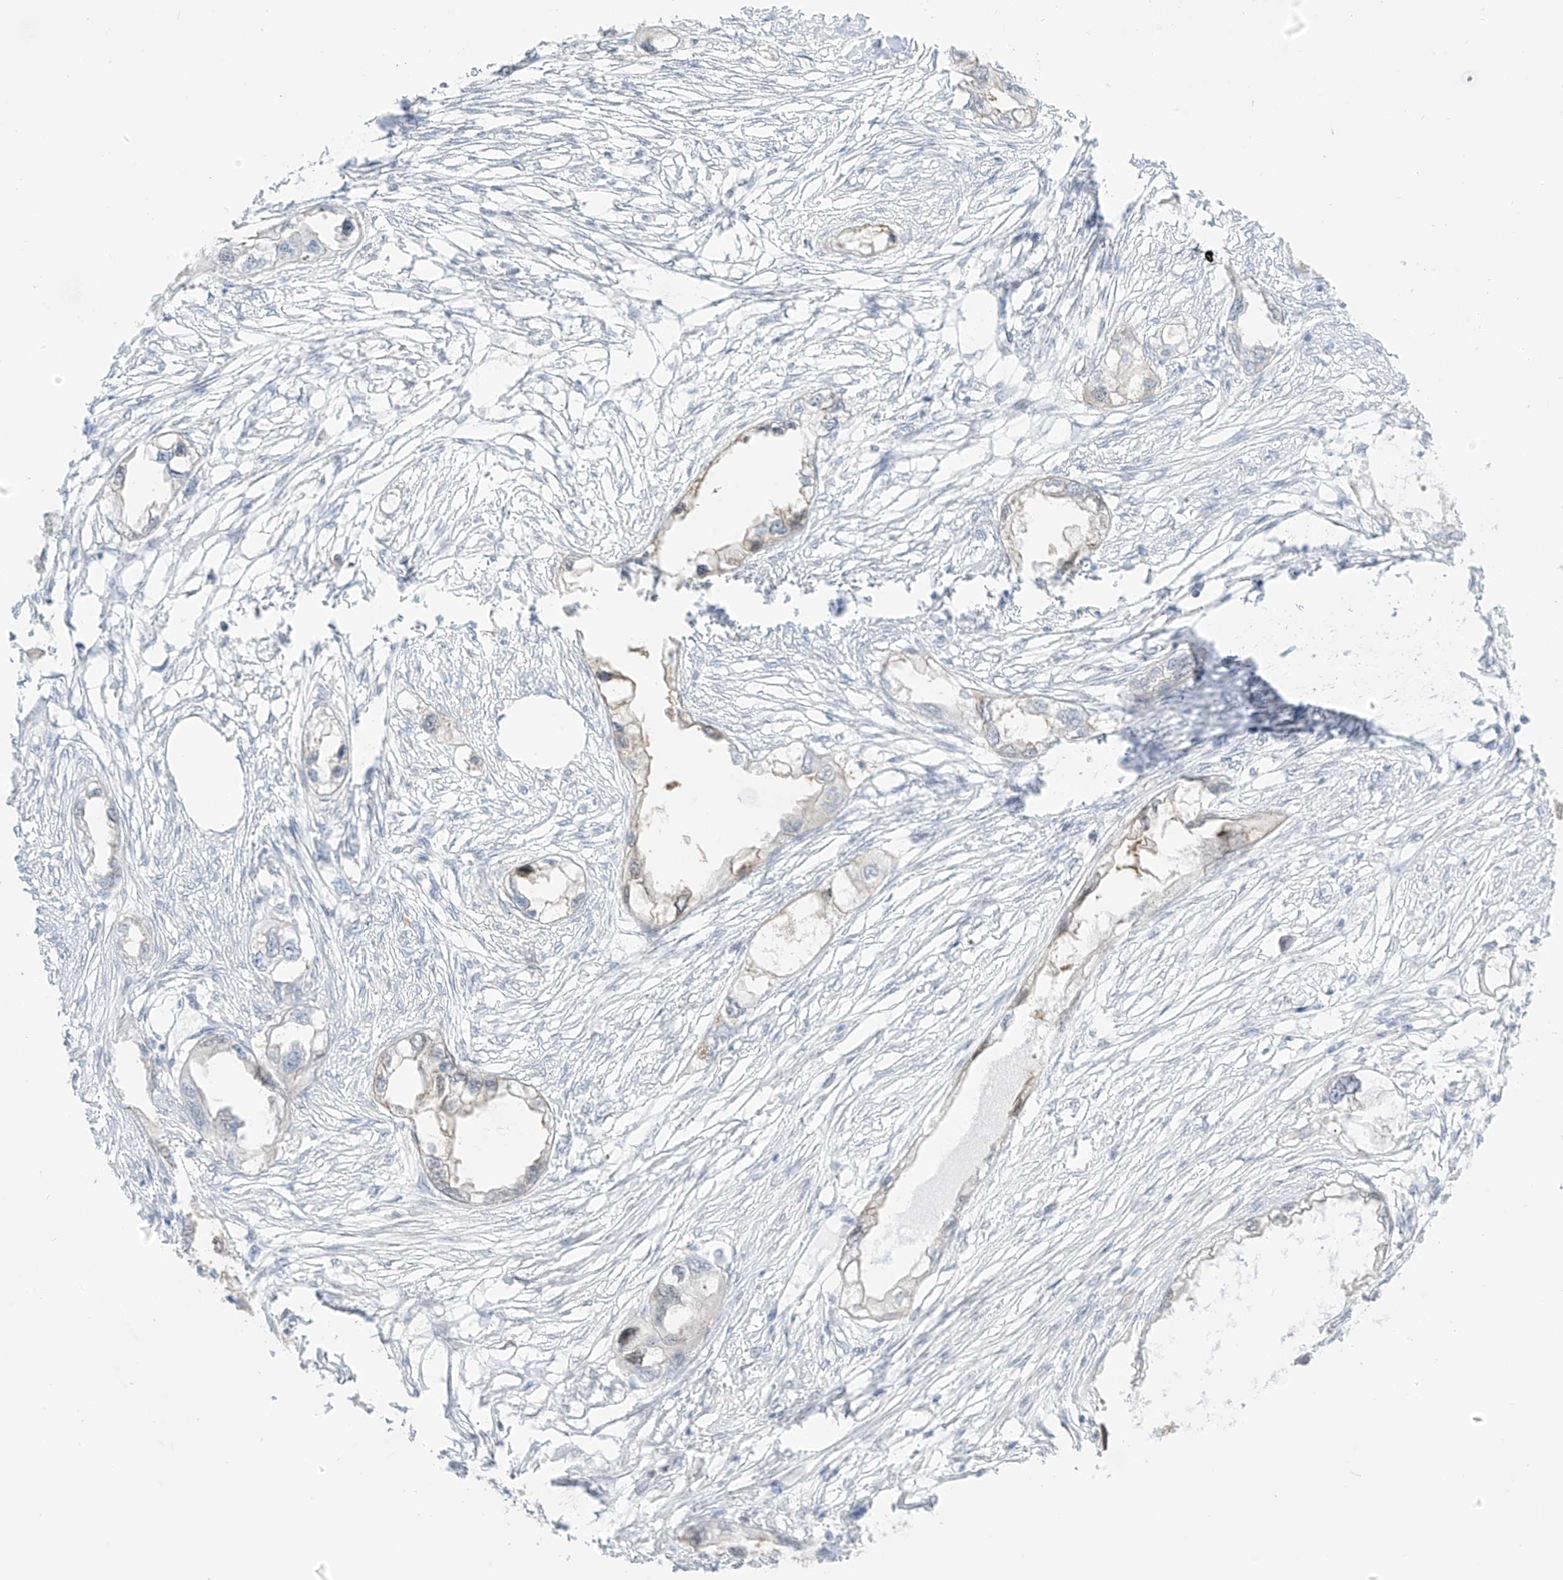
{"staining": {"intensity": "weak", "quantity": "<25%", "location": "cytoplasmic/membranous"}, "tissue": "endometrial cancer", "cell_type": "Tumor cells", "image_type": "cancer", "snomed": [{"axis": "morphology", "description": "Adenocarcinoma, NOS"}, {"axis": "morphology", "description": "Adenocarcinoma, metastatic, NOS"}, {"axis": "topography", "description": "Adipose tissue"}, {"axis": "topography", "description": "Endometrium"}], "caption": "This is an immunohistochemistry micrograph of human endometrial cancer. There is no positivity in tumor cells.", "gene": "ASPRV1", "patient": {"sex": "female", "age": 67}}